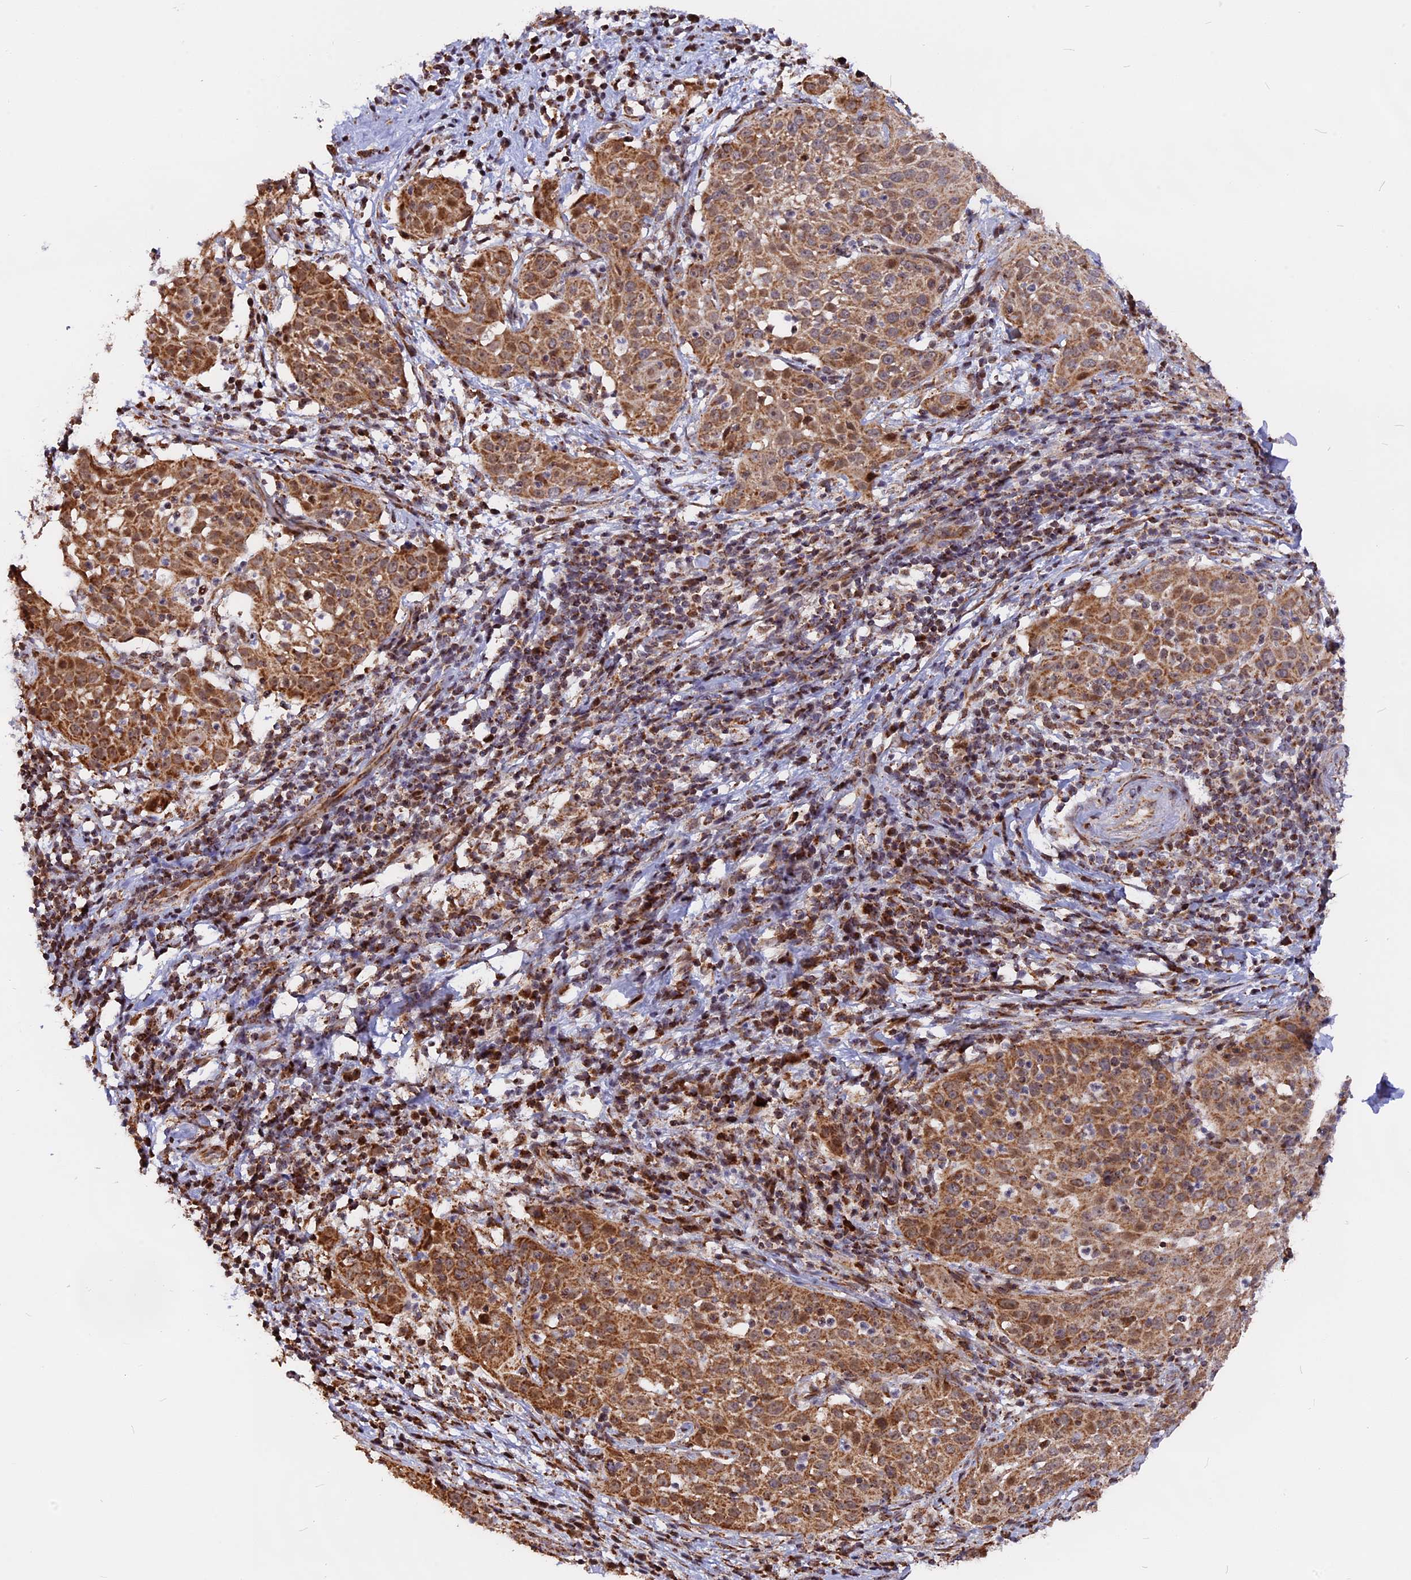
{"staining": {"intensity": "moderate", "quantity": ">75%", "location": "cytoplasmic/membranous"}, "tissue": "cervical cancer", "cell_type": "Tumor cells", "image_type": "cancer", "snomed": [{"axis": "morphology", "description": "Squamous cell carcinoma, NOS"}, {"axis": "topography", "description": "Cervix"}], "caption": "Immunohistochemical staining of cervical squamous cell carcinoma exhibits moderate cytoplasmic/membranous protein positivity in approximately >75% of tumor cells.", "gene": "FAM174C", "patient": {"sex": "female", "age": 57}}